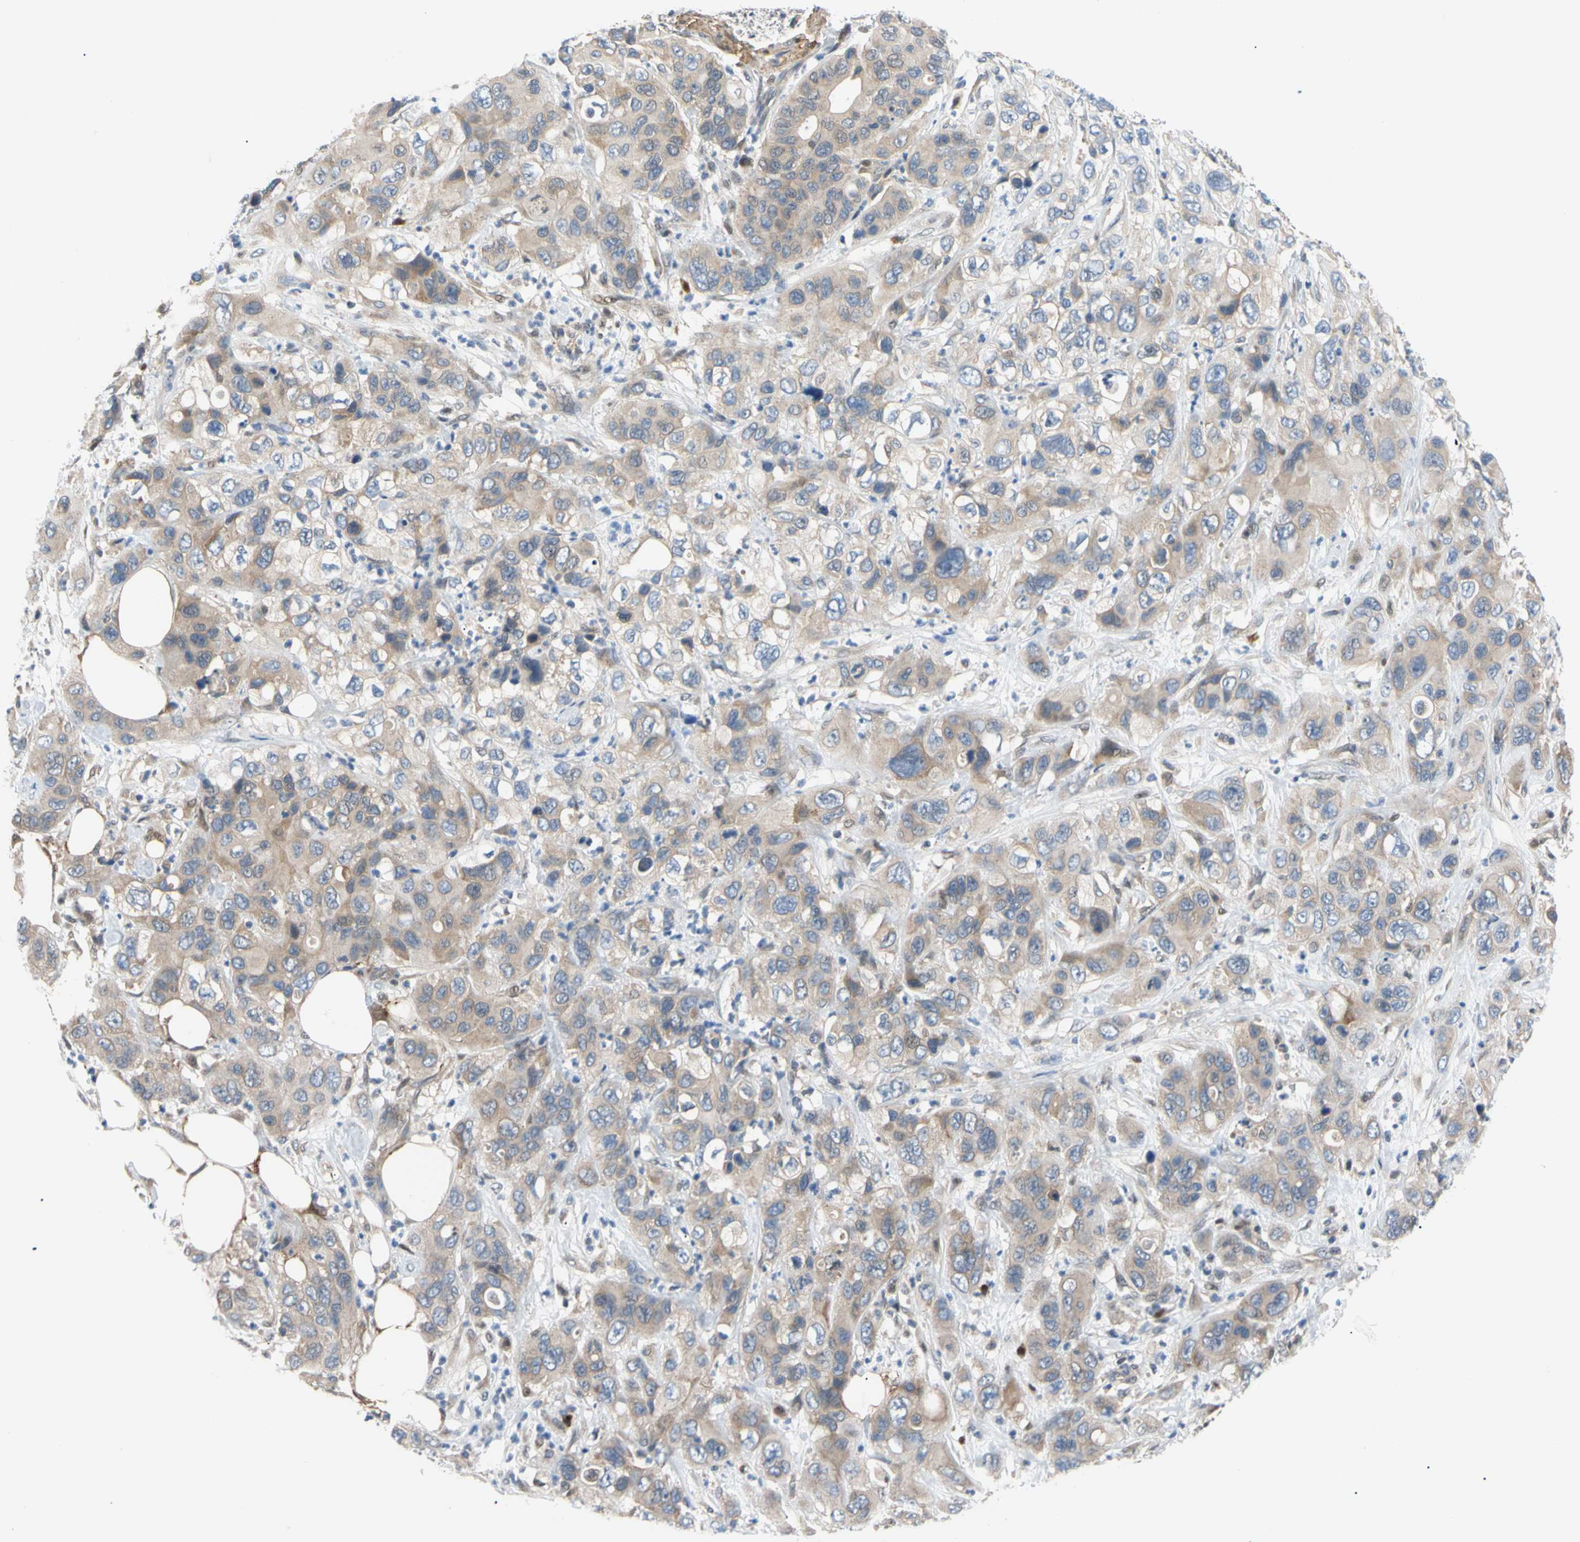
{"staining": {"intensity": "weak", "quantity": "25%-75%", "location": "cytoplasmic/membranous"}, "tissue": "pancreatic cancer", "cell_type": "Tumor cells", "image_type": "cancer", "snomed": [{"axis": "morphology", "description": "Adenocarcinoma, NOS"}, {"axis": "topography", "description": "Pancreas"}], "caption": "Adenocarcinoma (pancreatic) stained with immunohistochemistry shows weak cytoplasmic/membranous positivity in about 25%-75% of tumor cells.", "gene": "SEC23B", "patient": {"sex": "female", "age": 71}}